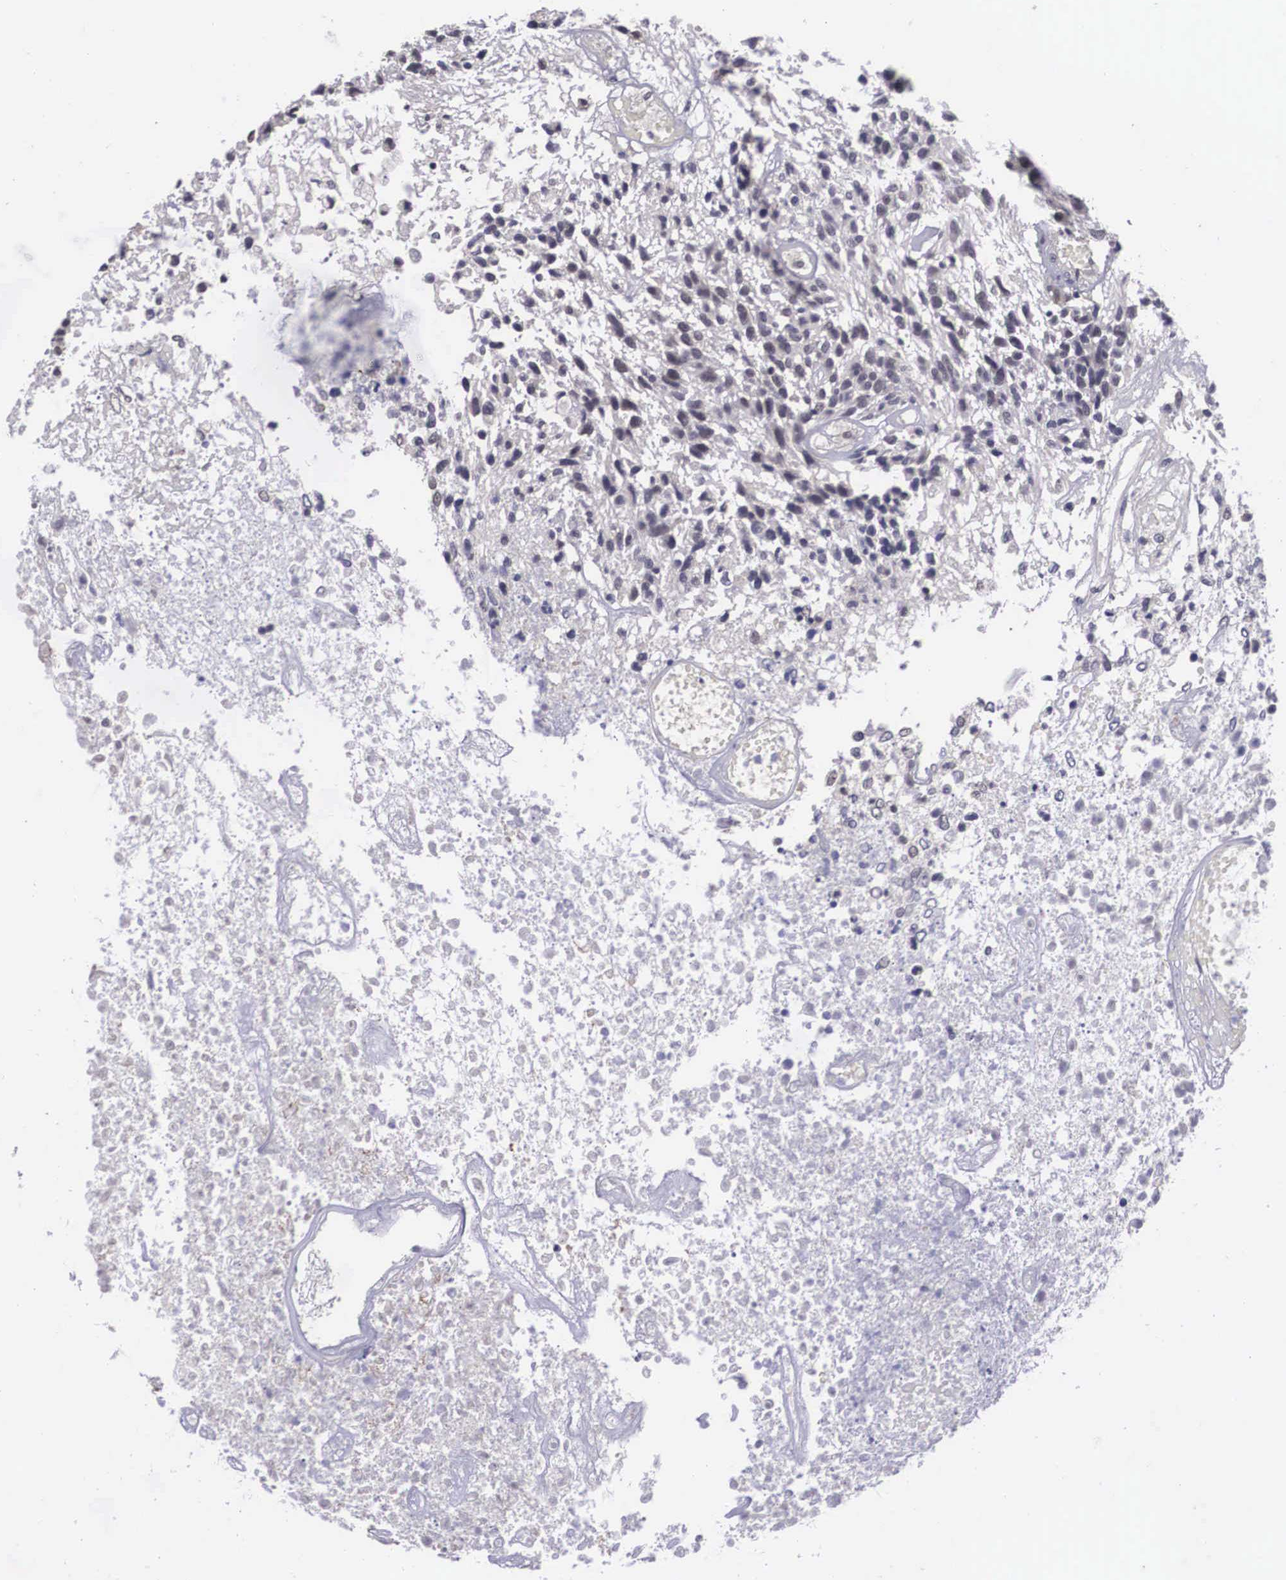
{"staining": {"intensity": "negative", "quantity": "none", "location": "none"}, "tissue": "glioma", "cell_type": "Tumor cells", "image_type": "cancer", "snomed": [{"axis": "morphology", "description": "Glioma, malignant, High grade"}, {"axis": "topography", "description": "Brain"}], "caption": "Immunohistochemistry of high-grade glioma (malignant) displays no positivity in tumor cells.", "gene": "ZNF275", "patient": {"sex": "male", "age": 77}}